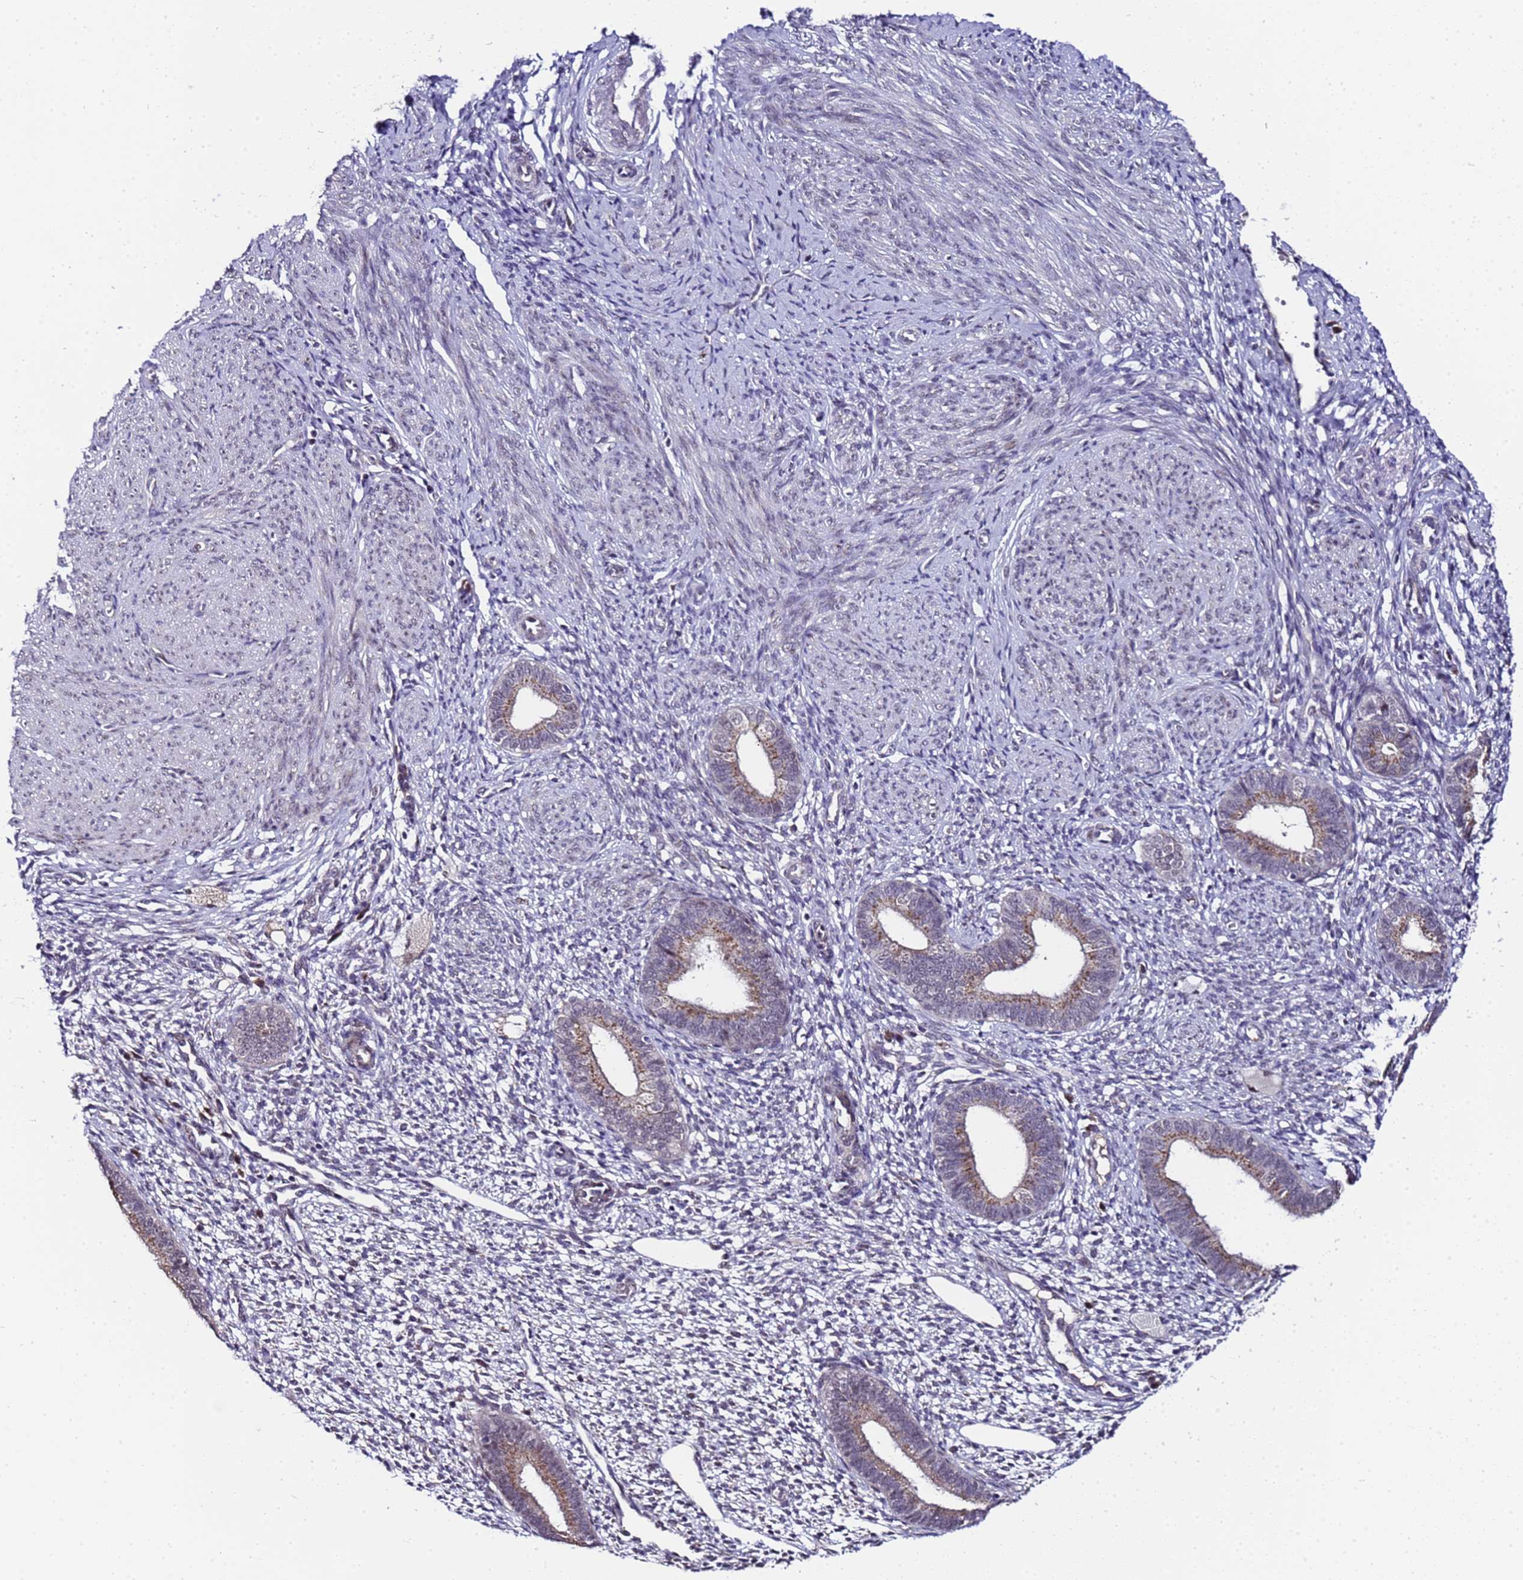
{"staining": {"intensity": "weak", "quantity": "<25%", "location": "cytoplasmic/membranous,nuclear"}, "tissue": "endometrium", "cell_type": "Cells in endometrial stroma", "image_type": "normal", "snomed": [{"axis": "morphology", "description": "Normal tissue, NOS"}, {"axis": "topography", "description": "Endometrium"}], "caption": "The image shows no staining of cells in endometrial stroma in unremarkable endometrium.", "gene": "C19orf47", "patient": {"sex": "female", "age": 46}}